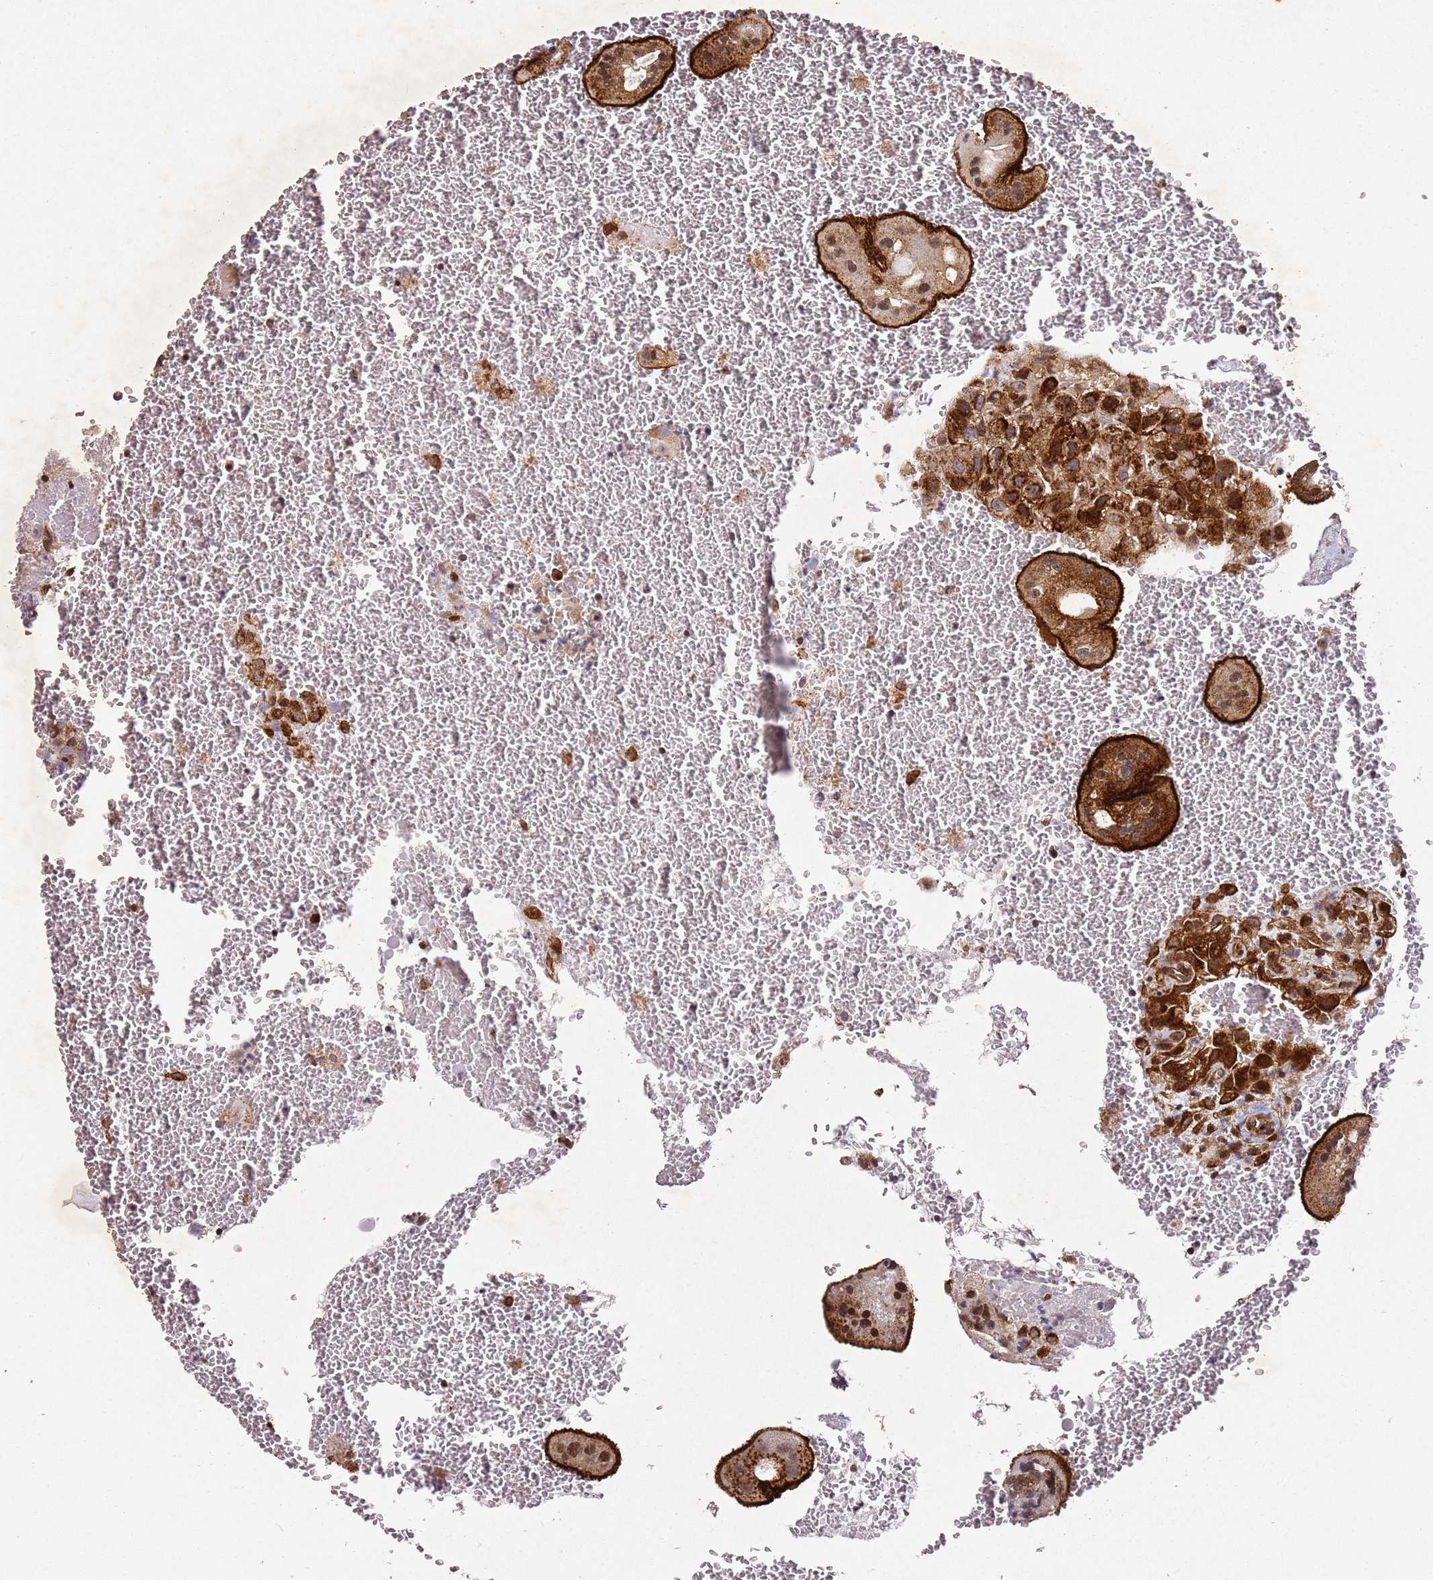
{"staining": {"intensity": "strong", "quantity": ">75%", "location": "cytoplasmic/membranous"}, "tissue": "placenta", "cell_type": "Decidual cells", "image_type": "normal", "snomed": [{"axis": "morphology", "description": "Normal tissue, NOS"}, {"axis": "topography", "description": "Placenta"}], "caption": "Immunohistochemical staining of benign human placenta exhibits >75% levels of strong cytoplasmic/membranous protein staining in approximately >75% of decidual cells.", "gene": "ZNF296", "patient": {"sex": "female", "age": 35}}